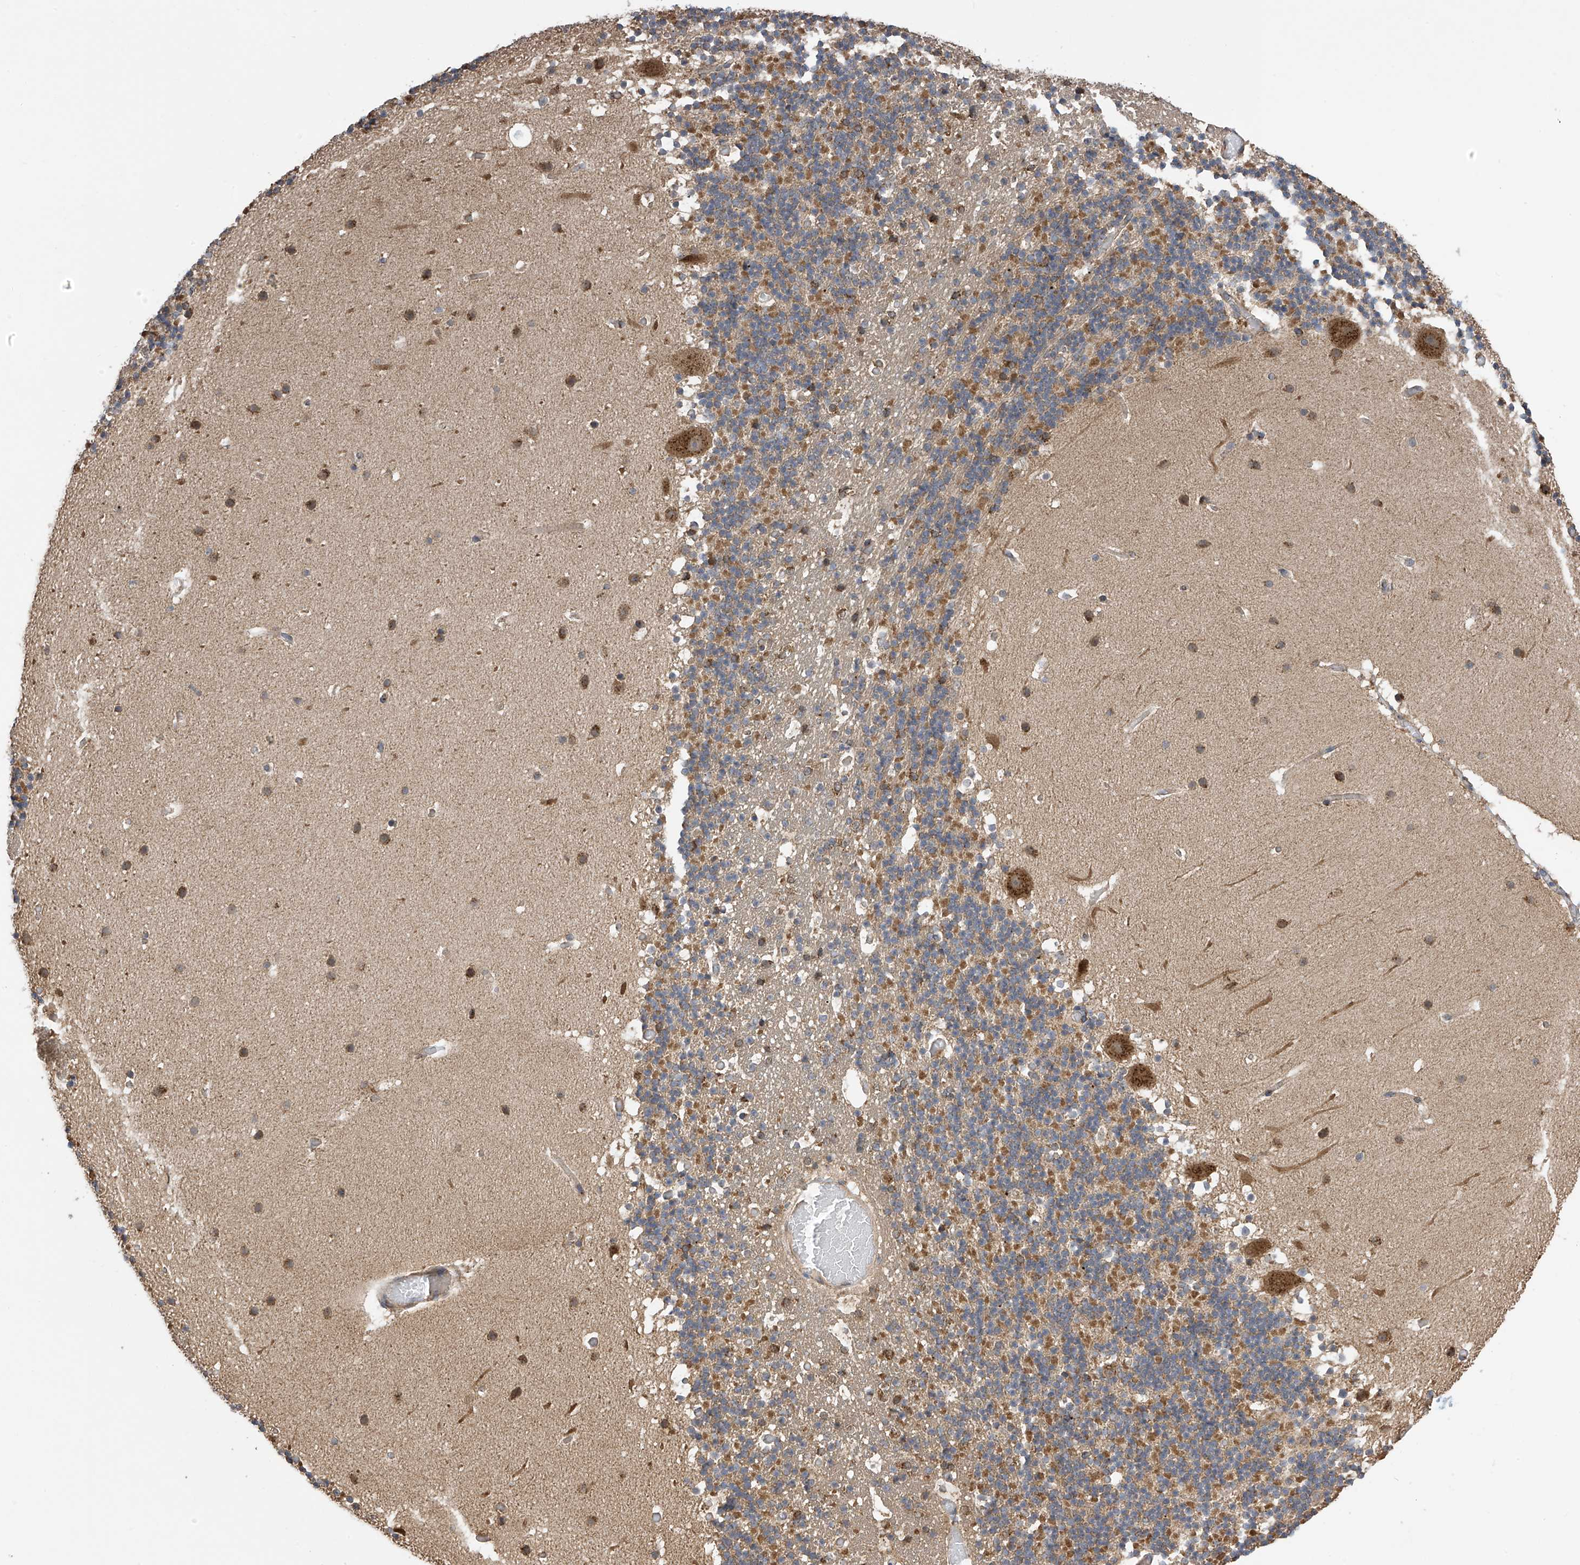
{"staining": {"intensity": "moderate", "quantity": "25%-75%", "location": "cytoplasmic/membranous"}, "tissue": "cerebellum", "cell_type": "Cells in granular layer", "image_type": "normal", "snomed": [{"axis": "morphology", "description": "Normal tissue, NOS"}, {"axis": "topography", "description": "Cerebellum"}], "caption": "Cerebellum stained for a protein (brown) displays moderate cytoplasmic/membranous positive staining in about 25%-75% of cells in granular layer.", "gene": "PNPT1", "patient": {"sex": "male", "age": 57}}